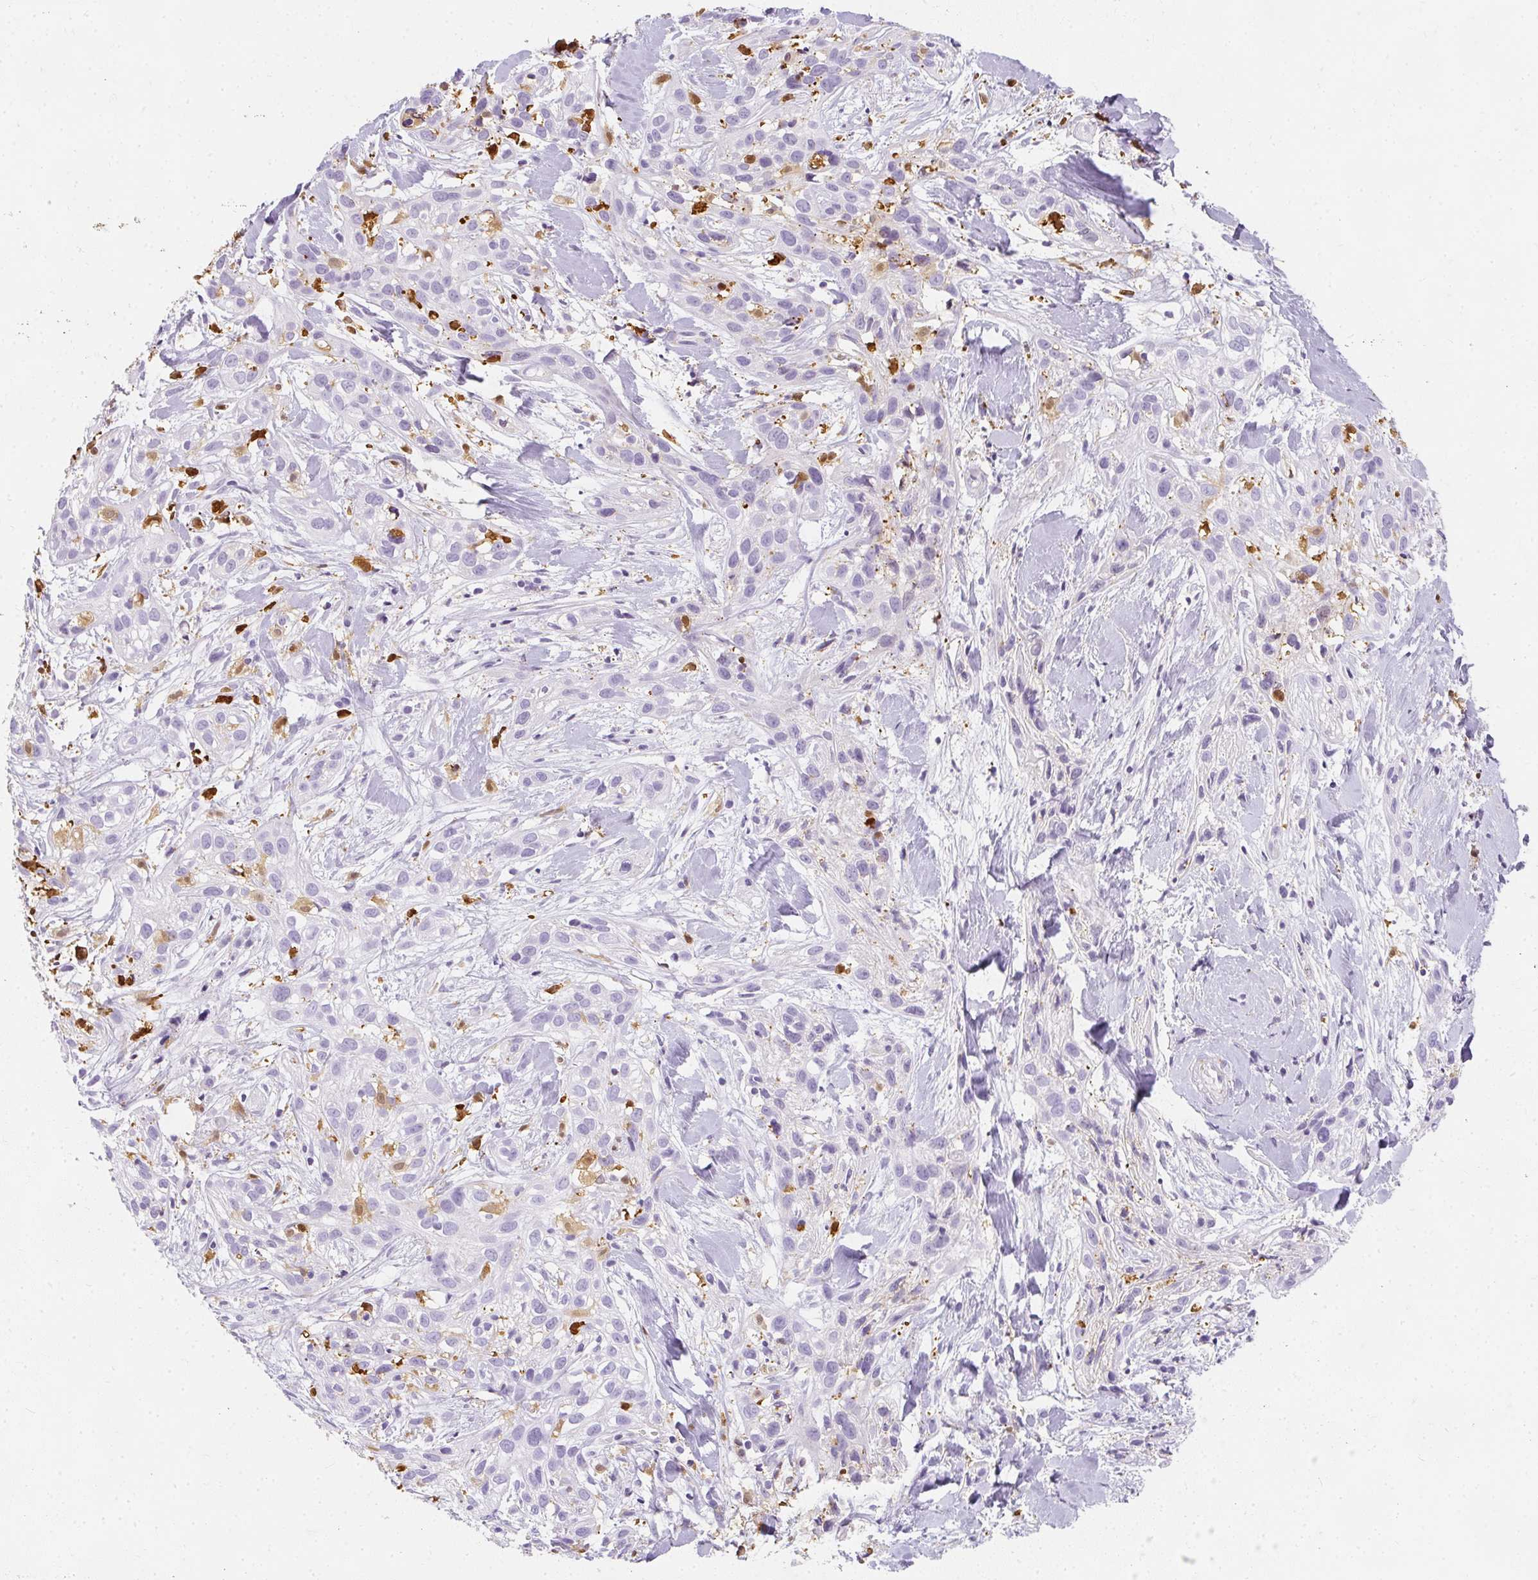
{"staining": {"intensity": "negative", "quantity": "none", "location": "none"}, "tissue": "skin cancer", "cell_type": "Tumor cells", "image_type": "cancer", "snomed": [{"axis": "morphology", "description": "Squamous cell carcinoma, NOS"}, {"axis": "topography", "description": "Skin"}], "caption": "An image of human skin cancer is negative for staining in tumor cells.", "gene": "HK3", "patient": {"sex": "male", "age": 82}}